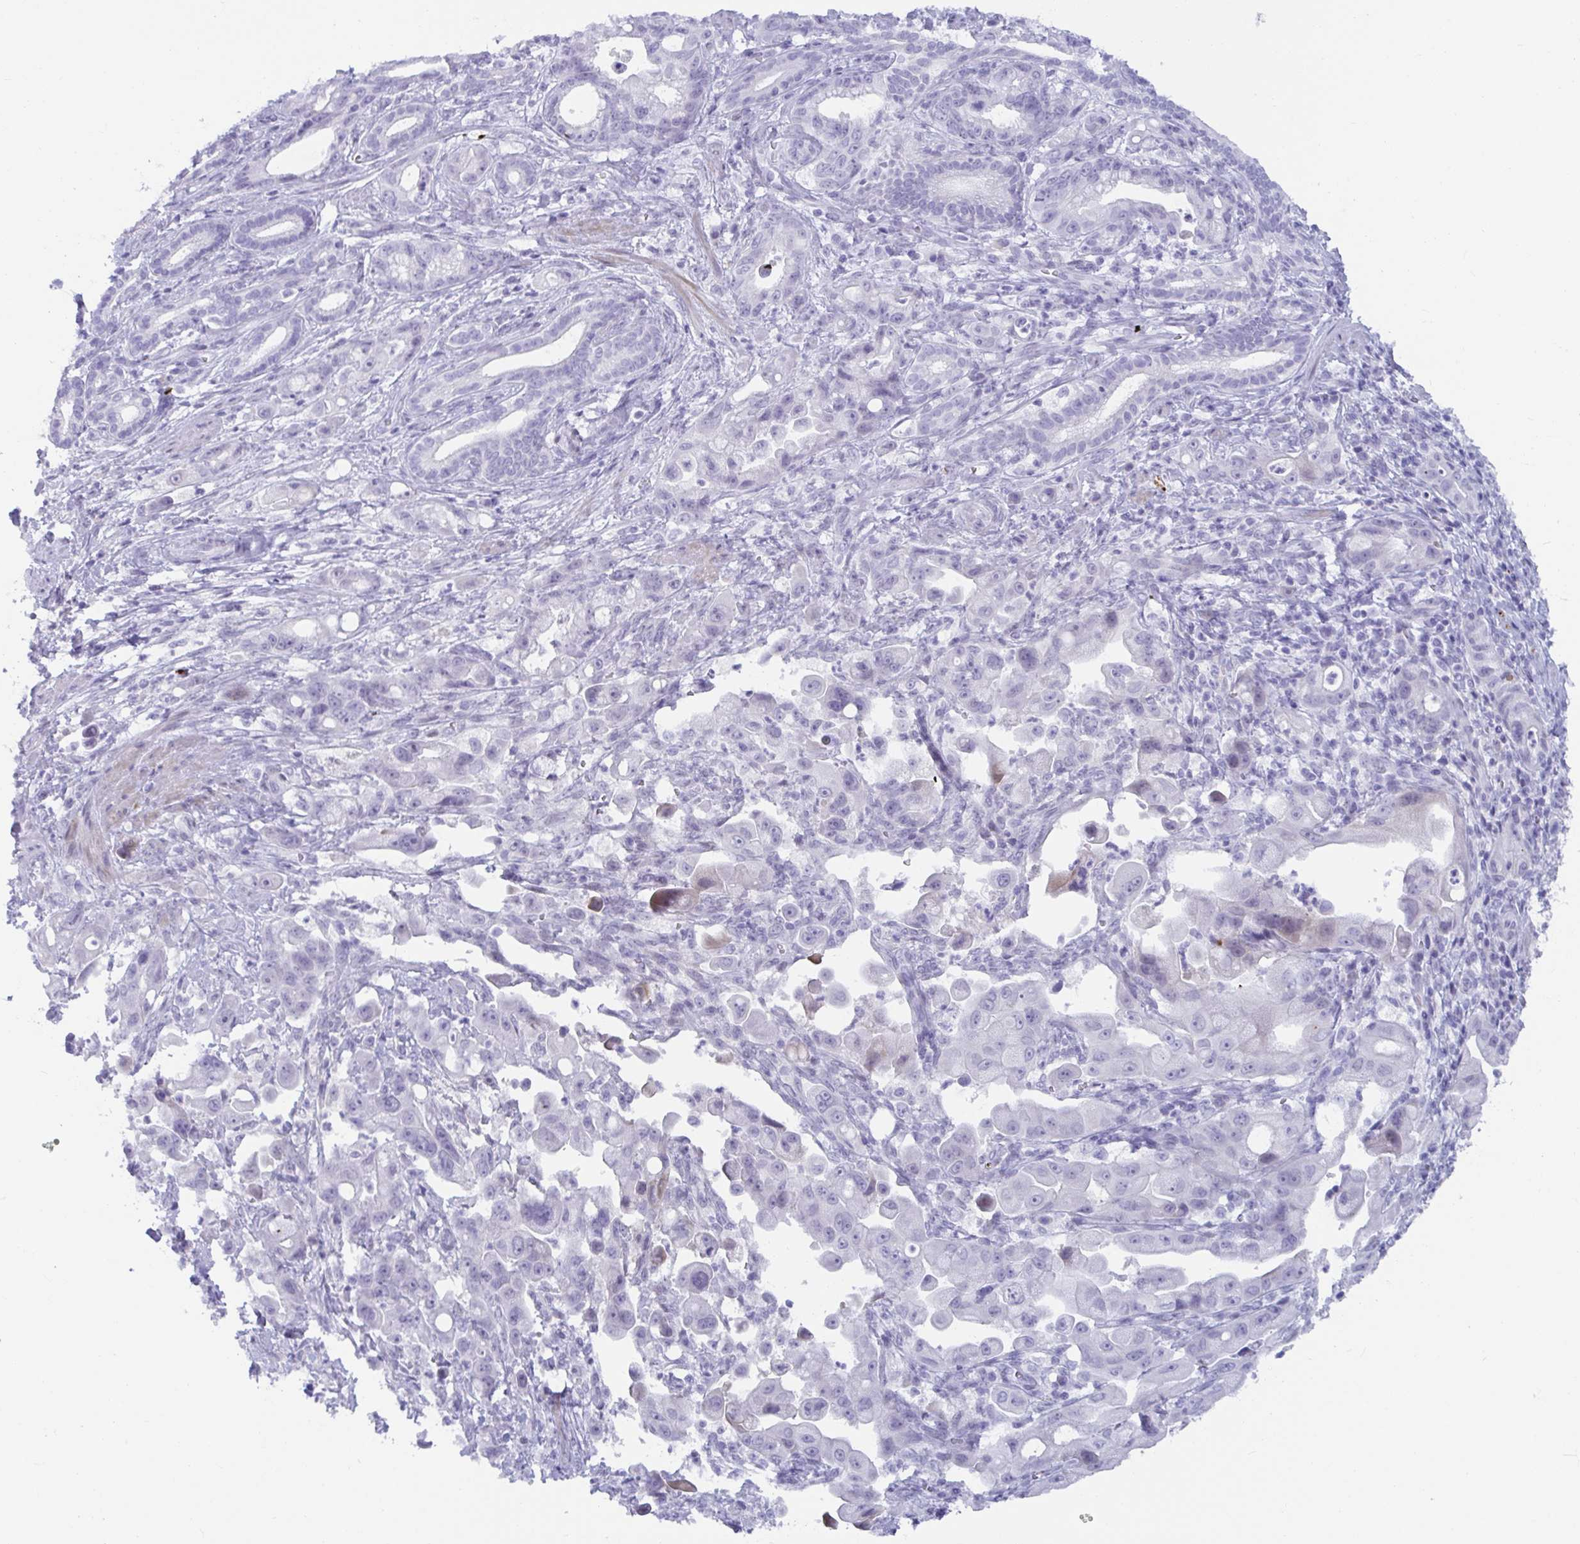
{"staining": {"intensity": "negative", "quantity": "none", "location": "none"}, "tissue": "pancreatic cancer", "cell_type": "Tumor cells", "image_type": "cancer", "snomed": [{"axis": "morphology", "description": "Adenocarcinoma, NOS"}, {"axis": "topography", "description": "Pancreas"}], "caption": "Immunohistochemical staining of human pancreatic cancer (adenocarcinoma) exhibits no significant expression in tumor cells. (Stains: DAB (3,3'-diaminobenzidine) immunohistochemistry with hematoxylin counter stain, Microscopy: brightfield microscopy at high magnification).", "gene": "NPY", "patient": {"sex": "male", "age": 68}}